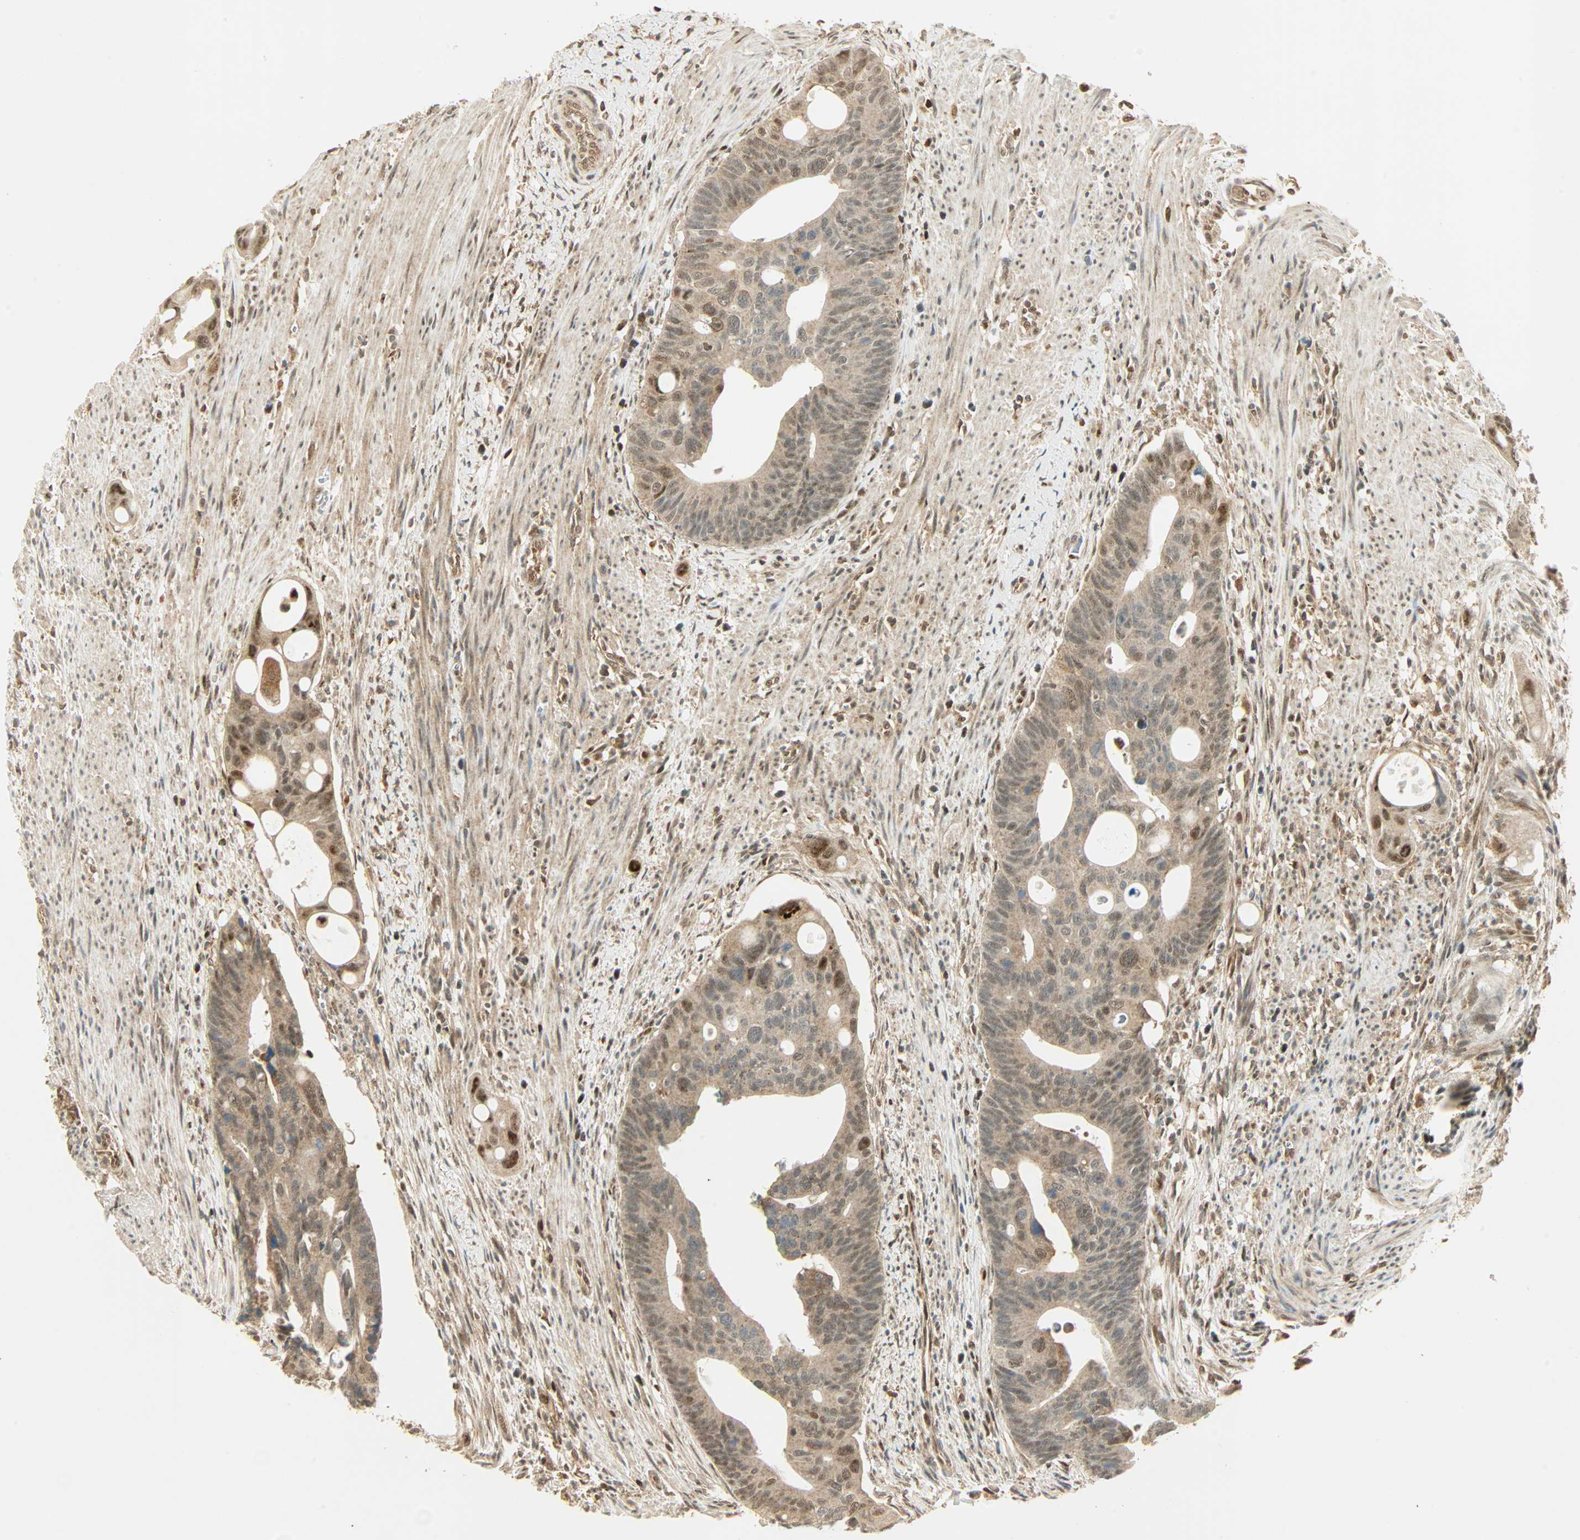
{"staining": {"intensity": "moderate", "quantity": ">75%", "location": "cytoplasmic/membranous,nuclear"}, "tissue": "colorectal cancer", "cell_type": "Tumor cells", "image_type": "cancer", "snomed": [{"axis": "morphology", "description": "Adenocarcinoma, NOS"}, {"axis": "topography", "description": "Colon"}], "caption": "IHC micrograph of neoplastic tissue: human adenocarcinoma (colorectal) stained using immunohistochemistry demonstrates medium levels of moderate protein expression localized specifically in the cytoplasmic/membranous and nuclear of tumor cells, appearing as a cytoplasmic/membranous and nuclear brown color.", "gene": "PNPLA6", "patient": {"sex": "female", "age": 57}}